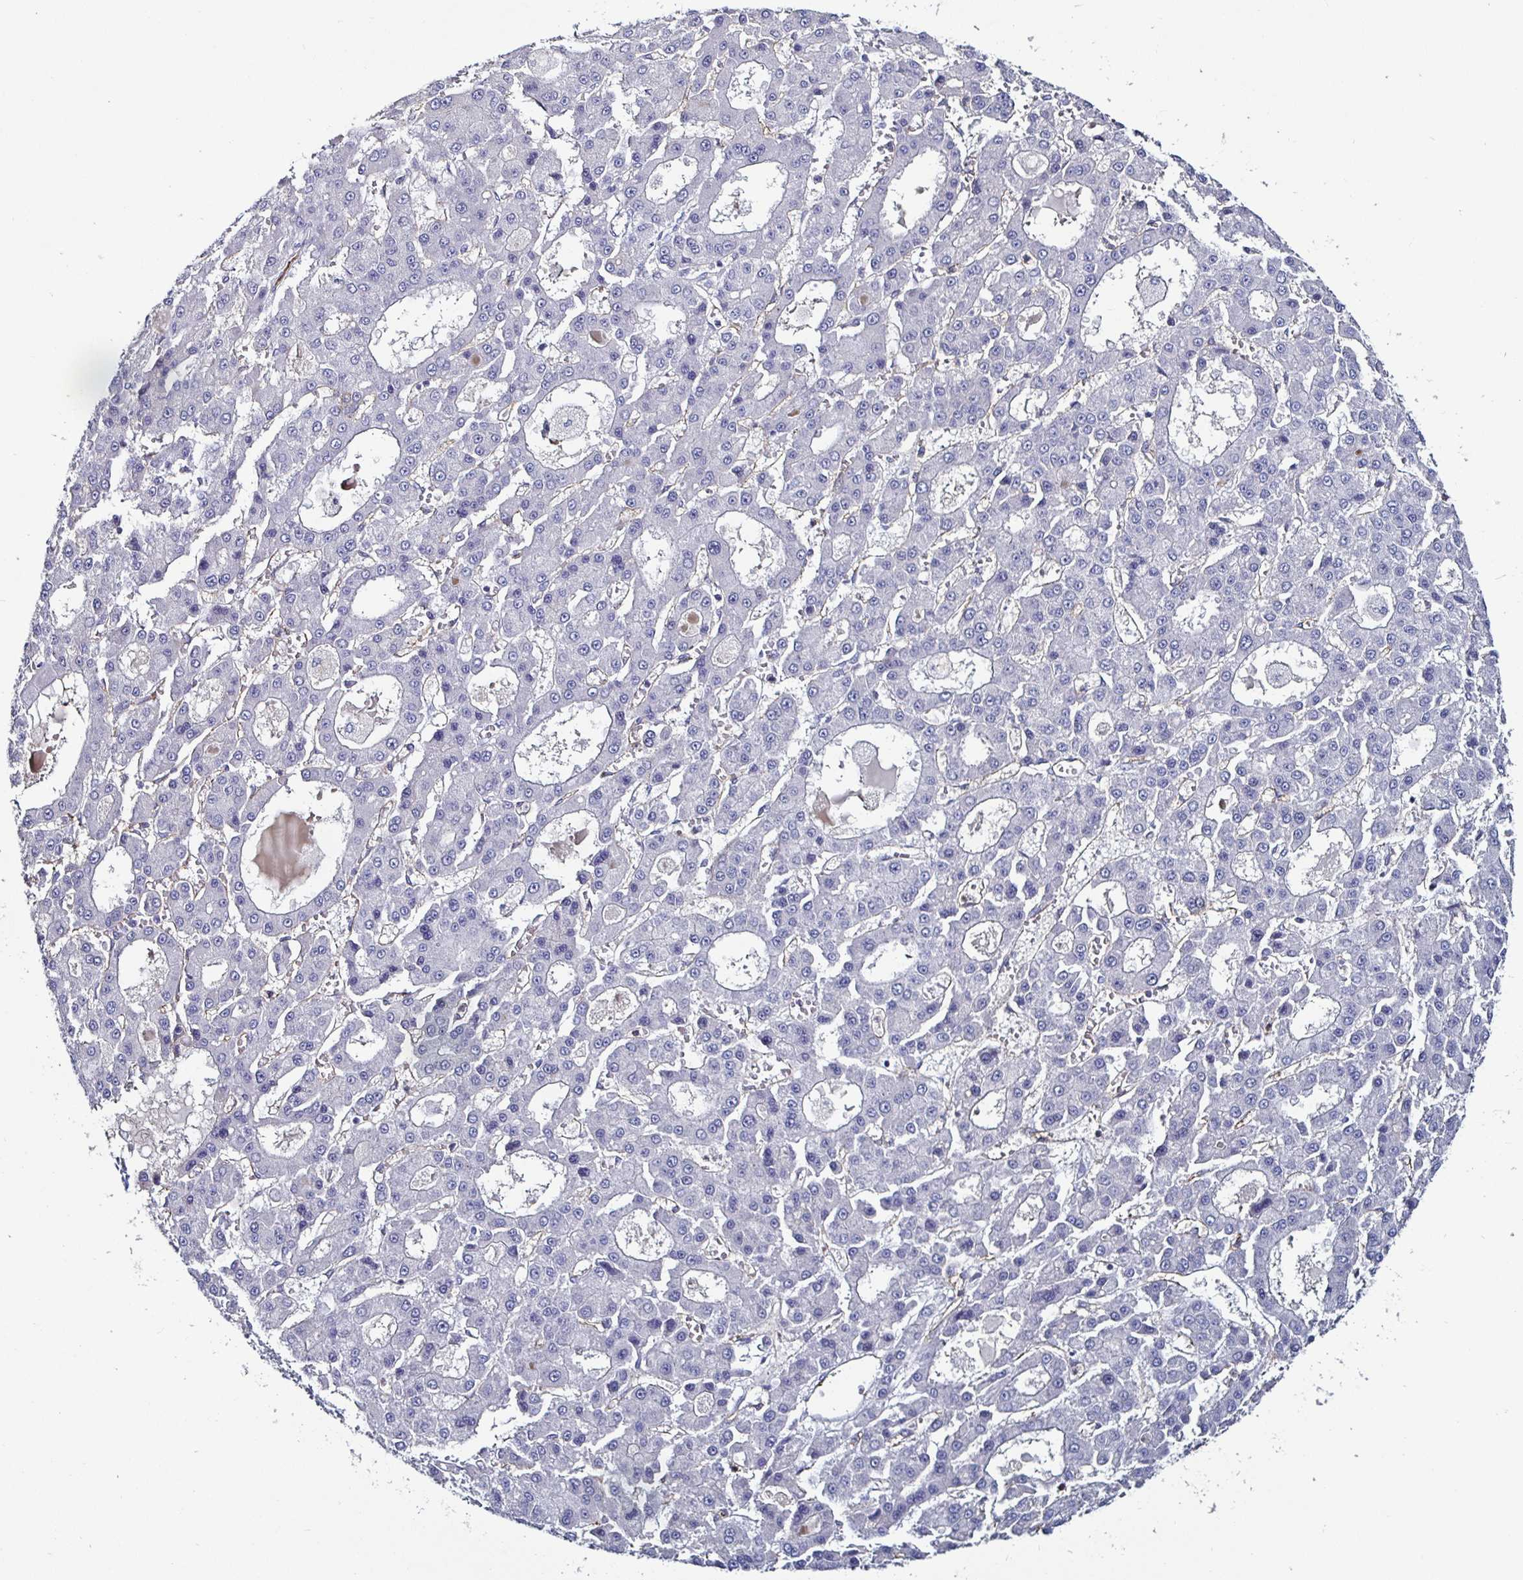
{"staining": {"intensity": "negative", "quantity": "none", "location": "none"}, "tissue": "liver cancer", "cell_type": "Tumor cells", "image_type": "cancer", "snomed": [{"axis": "morphology", "description": "Carcinoma, Hepatocellular, NOS"}, {"axis": "topography", "description": "Liver"}], "caption": "Immunohistochemistry of human liver cancer displays no positivity in tumor cells.", "gene": "ACSBG2", "patient": {"sex": "male", "age": 70}}